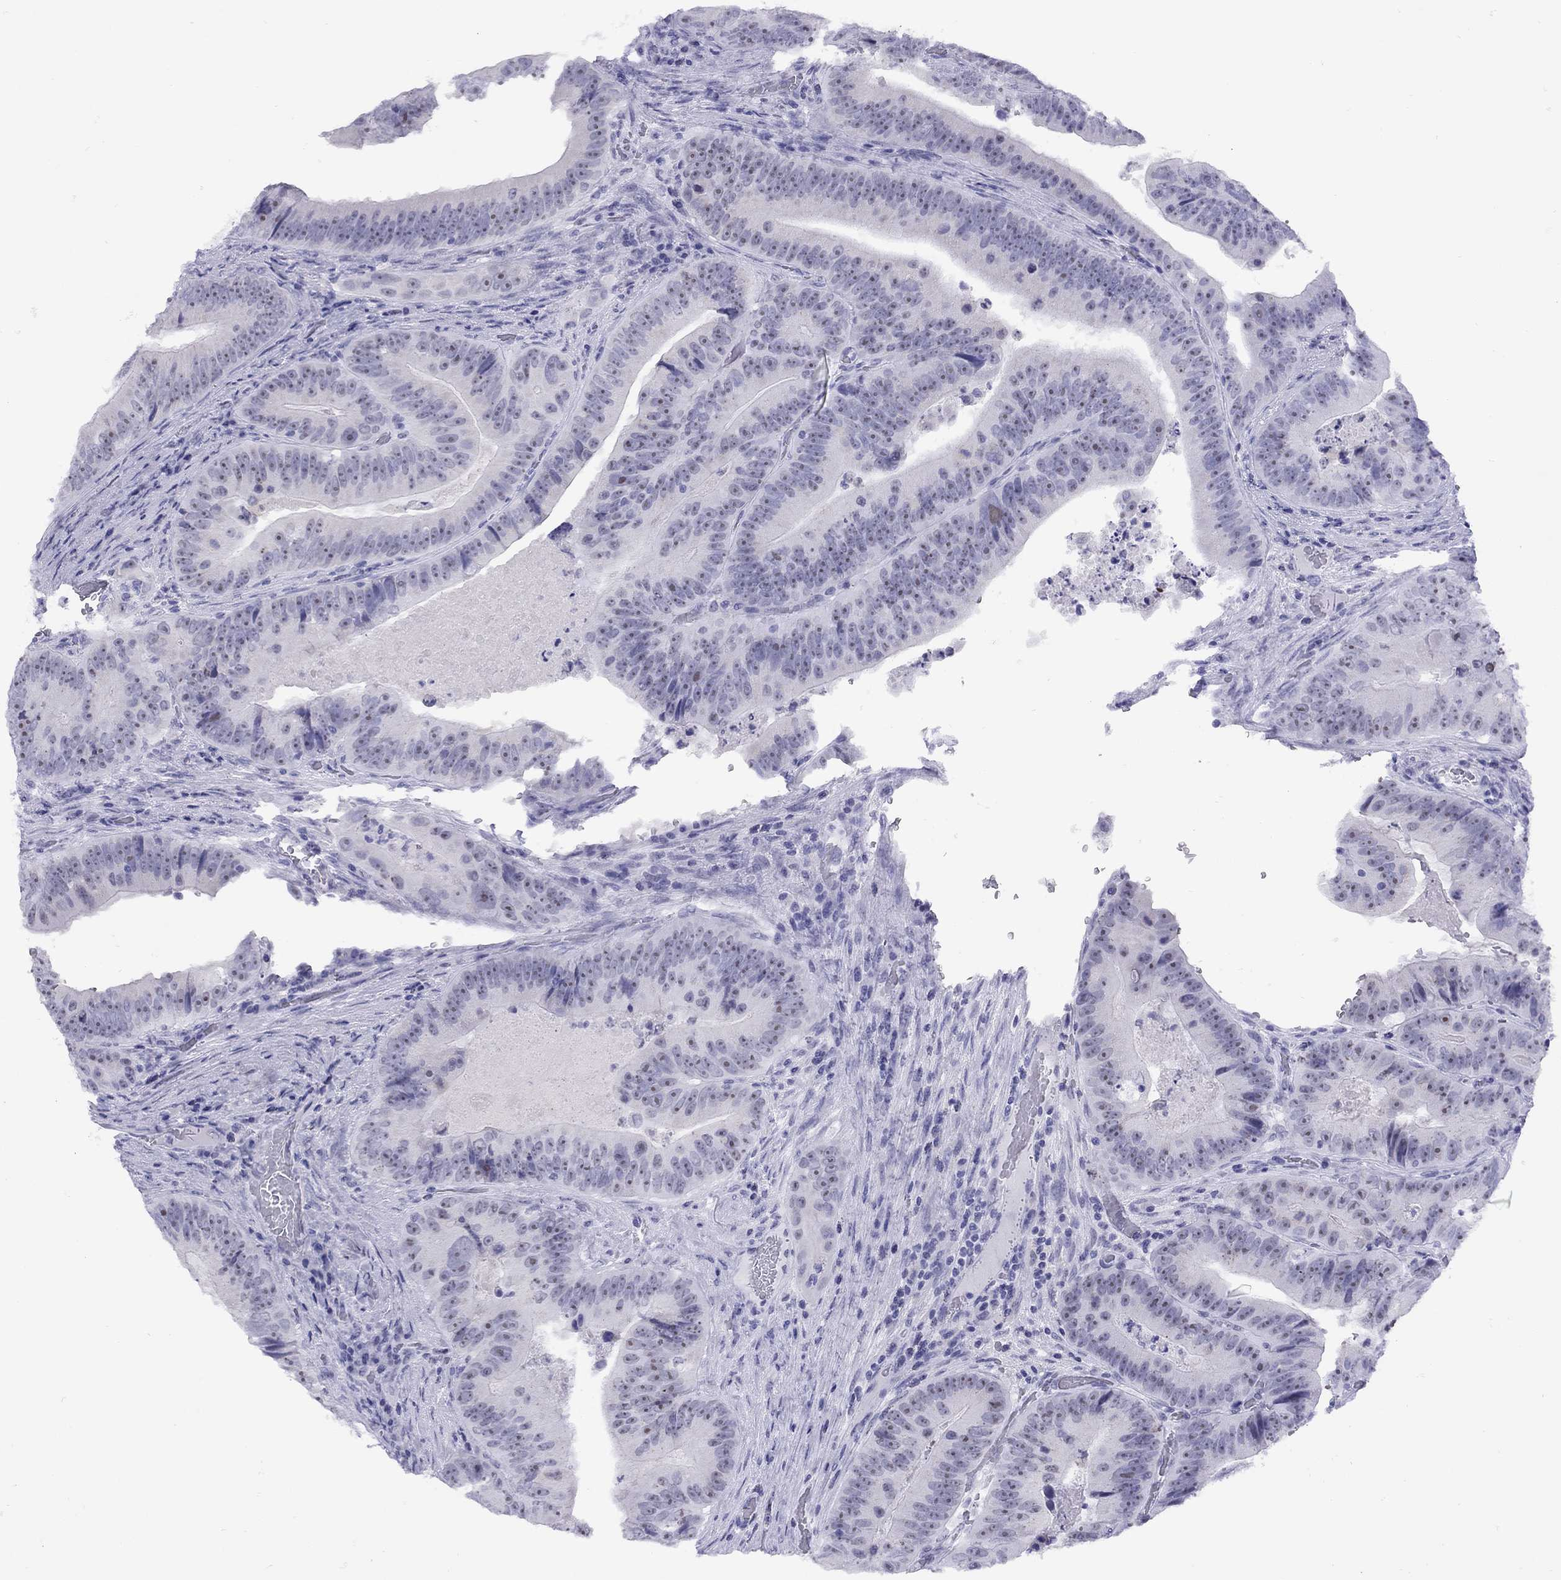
{"staining": {"intensity": "moderate", "quantity": "25%-75%", "location": "nuclear"}, "tissue": "colorectal cancer", "cell_type": "Tumor cells", "image_type": "cancer", "snomed": [{"axis": "morphology", "description": "Adenocarcinoma, NOS"}, {"axis": "topography", "description": "Colon"}], "caption": "Colorectal adenocarcinoma tissue exhibits moderate nuclear expression in approximately 25%-75% of tumor cells, visualized by immunohistochemistry. (brown staining indicates protein expression, while blue staining denotes nuclei).", "gene": "LYAR", "patient": {"sex": "female", "age": 86}}